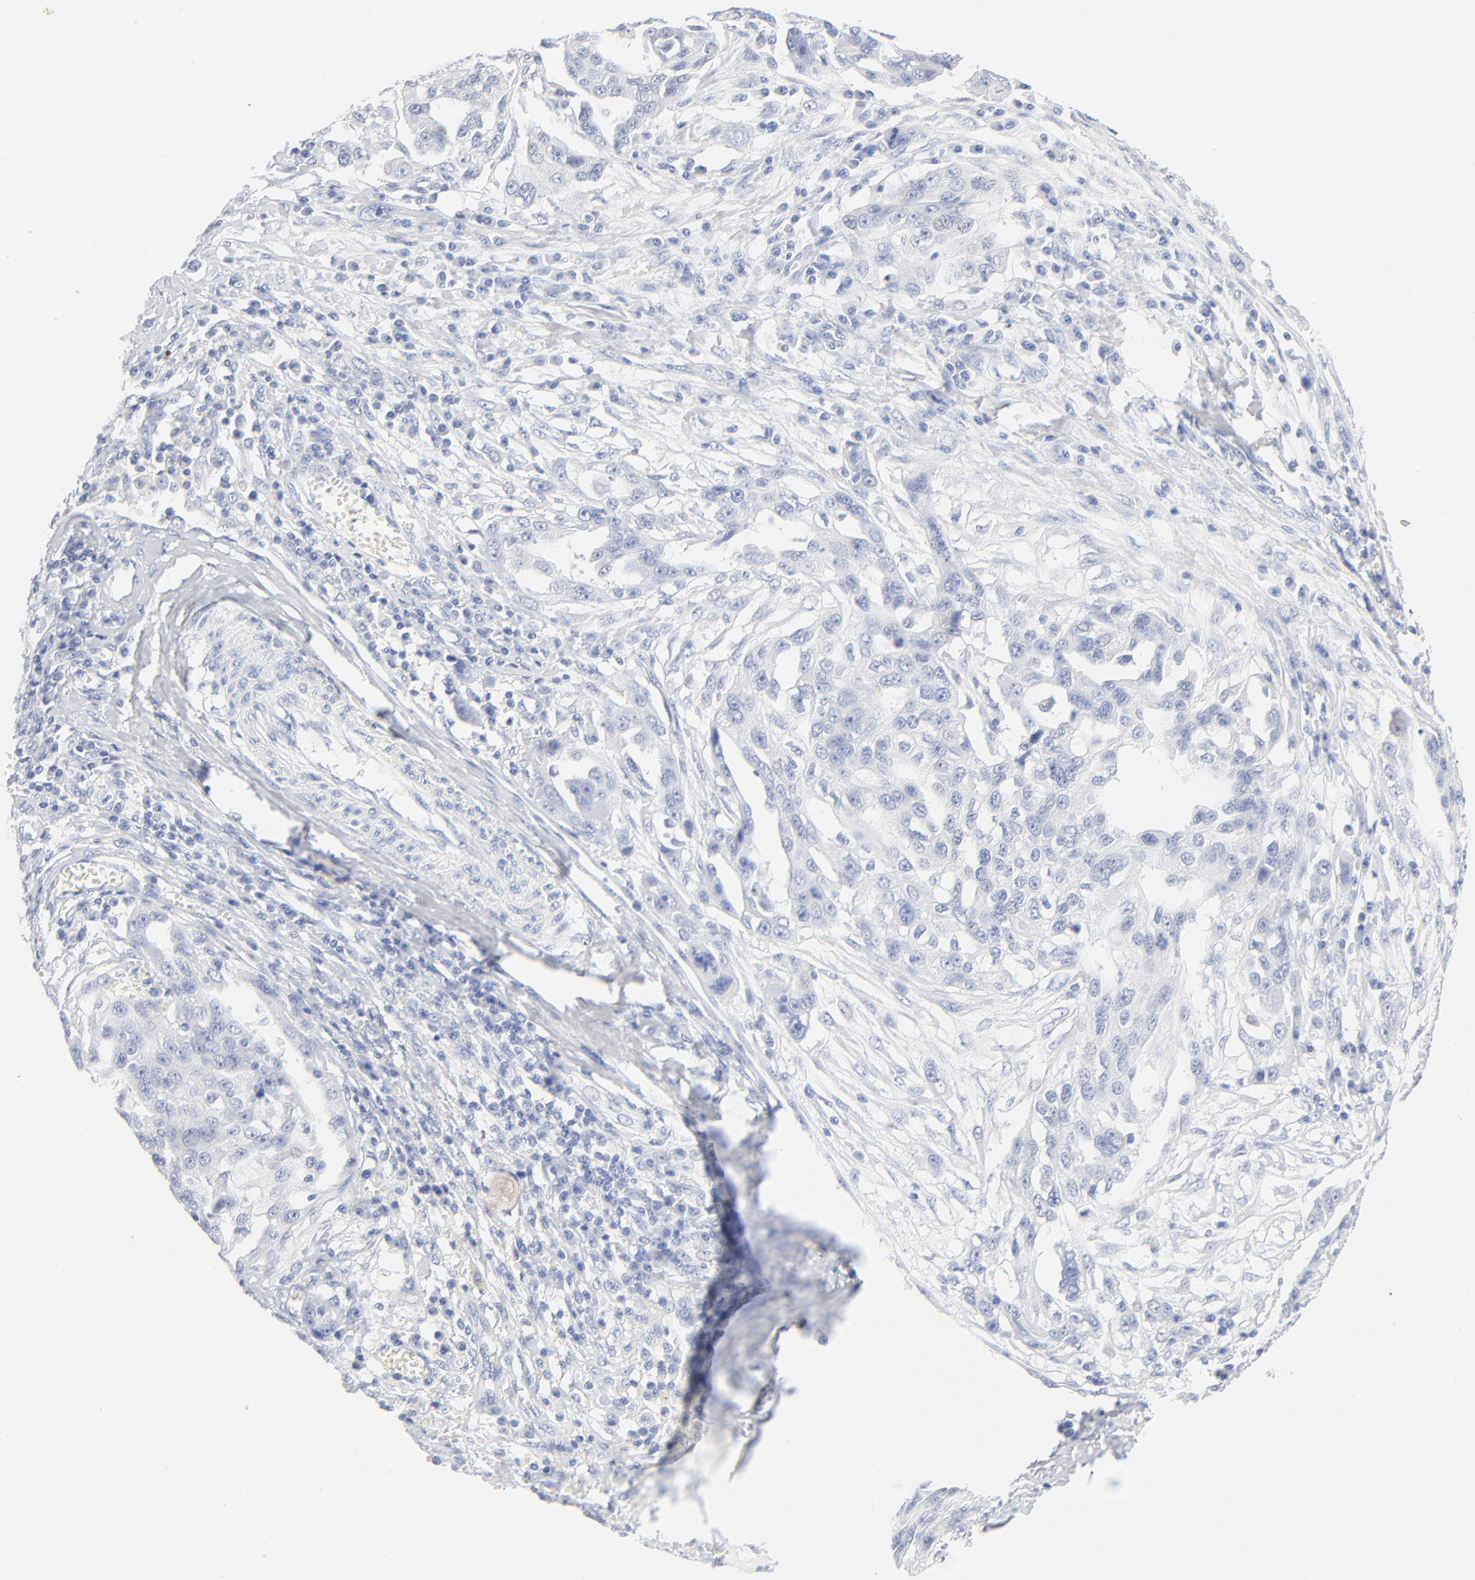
{"staining": {"intensity": "negative", "quantity": "none", "location": "none"}, "tissue": "ovarian cancer", "cell_type": "Tumor cells", "image_type": "cancer", "snomed": [{"axis": "morphology", "description": "Carcinoma, endometroid"}, {"axis": "topography", "description": "Ovary"}], "caption": "DAB (3,3'-diaminobenzidine) immunohistochemical staining of ovarian endometroid carcinoma shows no significant positivity in tumor cells.", "gene": "ONECUT1", "patient": {"sex": "female", "age": 75}}